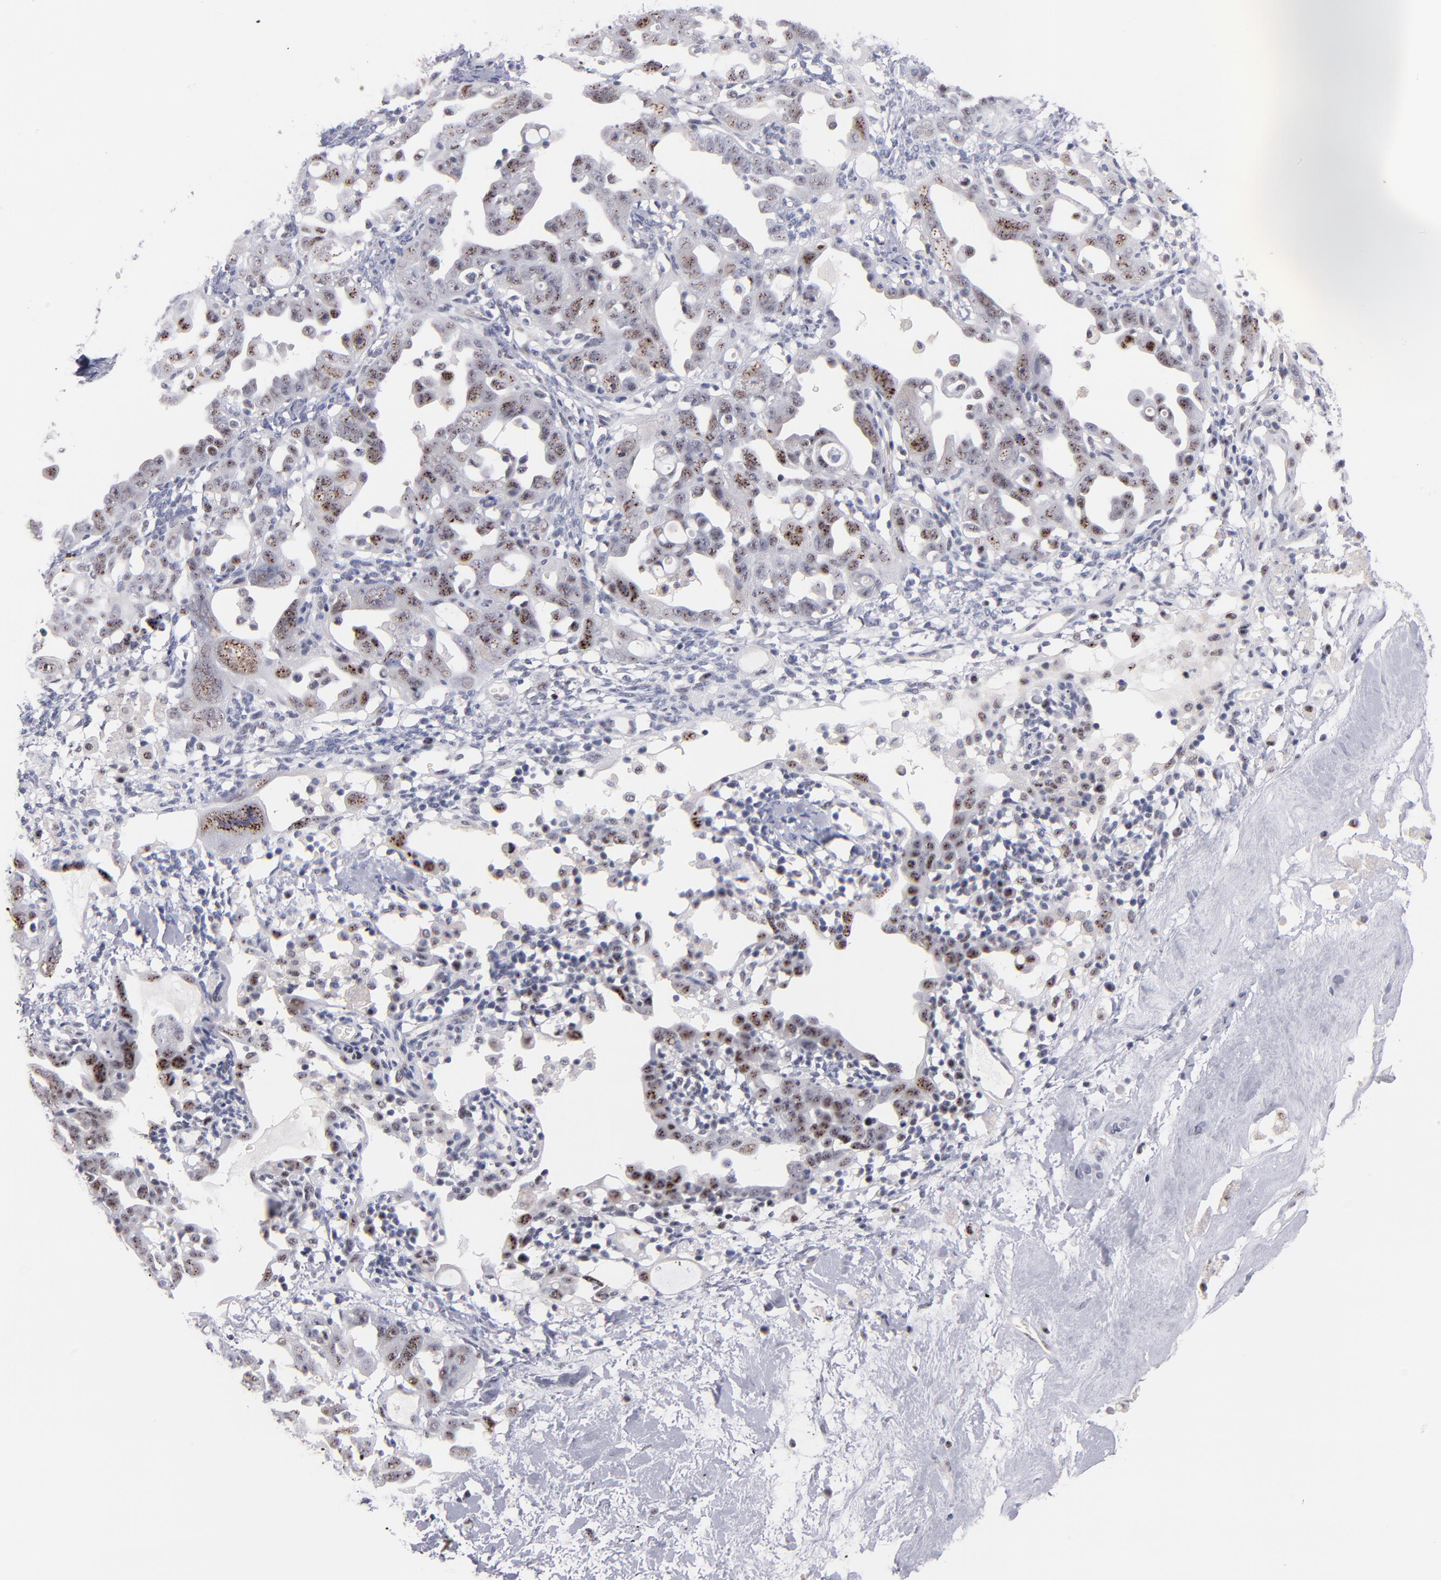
{"staining": {"intensity": "moderate", "quantity": "25%-75%", "location": "nuclear"}, "tissue": "ovarian cancer", "cell_type": "Tumor cells", "image_type": "cancer", "snomed": [{"axis": "morphology", "description": "Cystadenocarcinoma, serous, NOS"}, {"axis": "topography", "description": "Ovary"}], "caption": "Immunohistochemistry (IHC) micrograph of neoplastic tissue: serous cystadenocarcinoma (ovarian) stained using immunohistochemistry (IHC) shows medium levels of moderate protein expression localized specifically in the nuclear of tumor cells, appearing as a nuclear brown color.", "gene": "RAF1", "patient": {"sex": "female", "age": 66}}